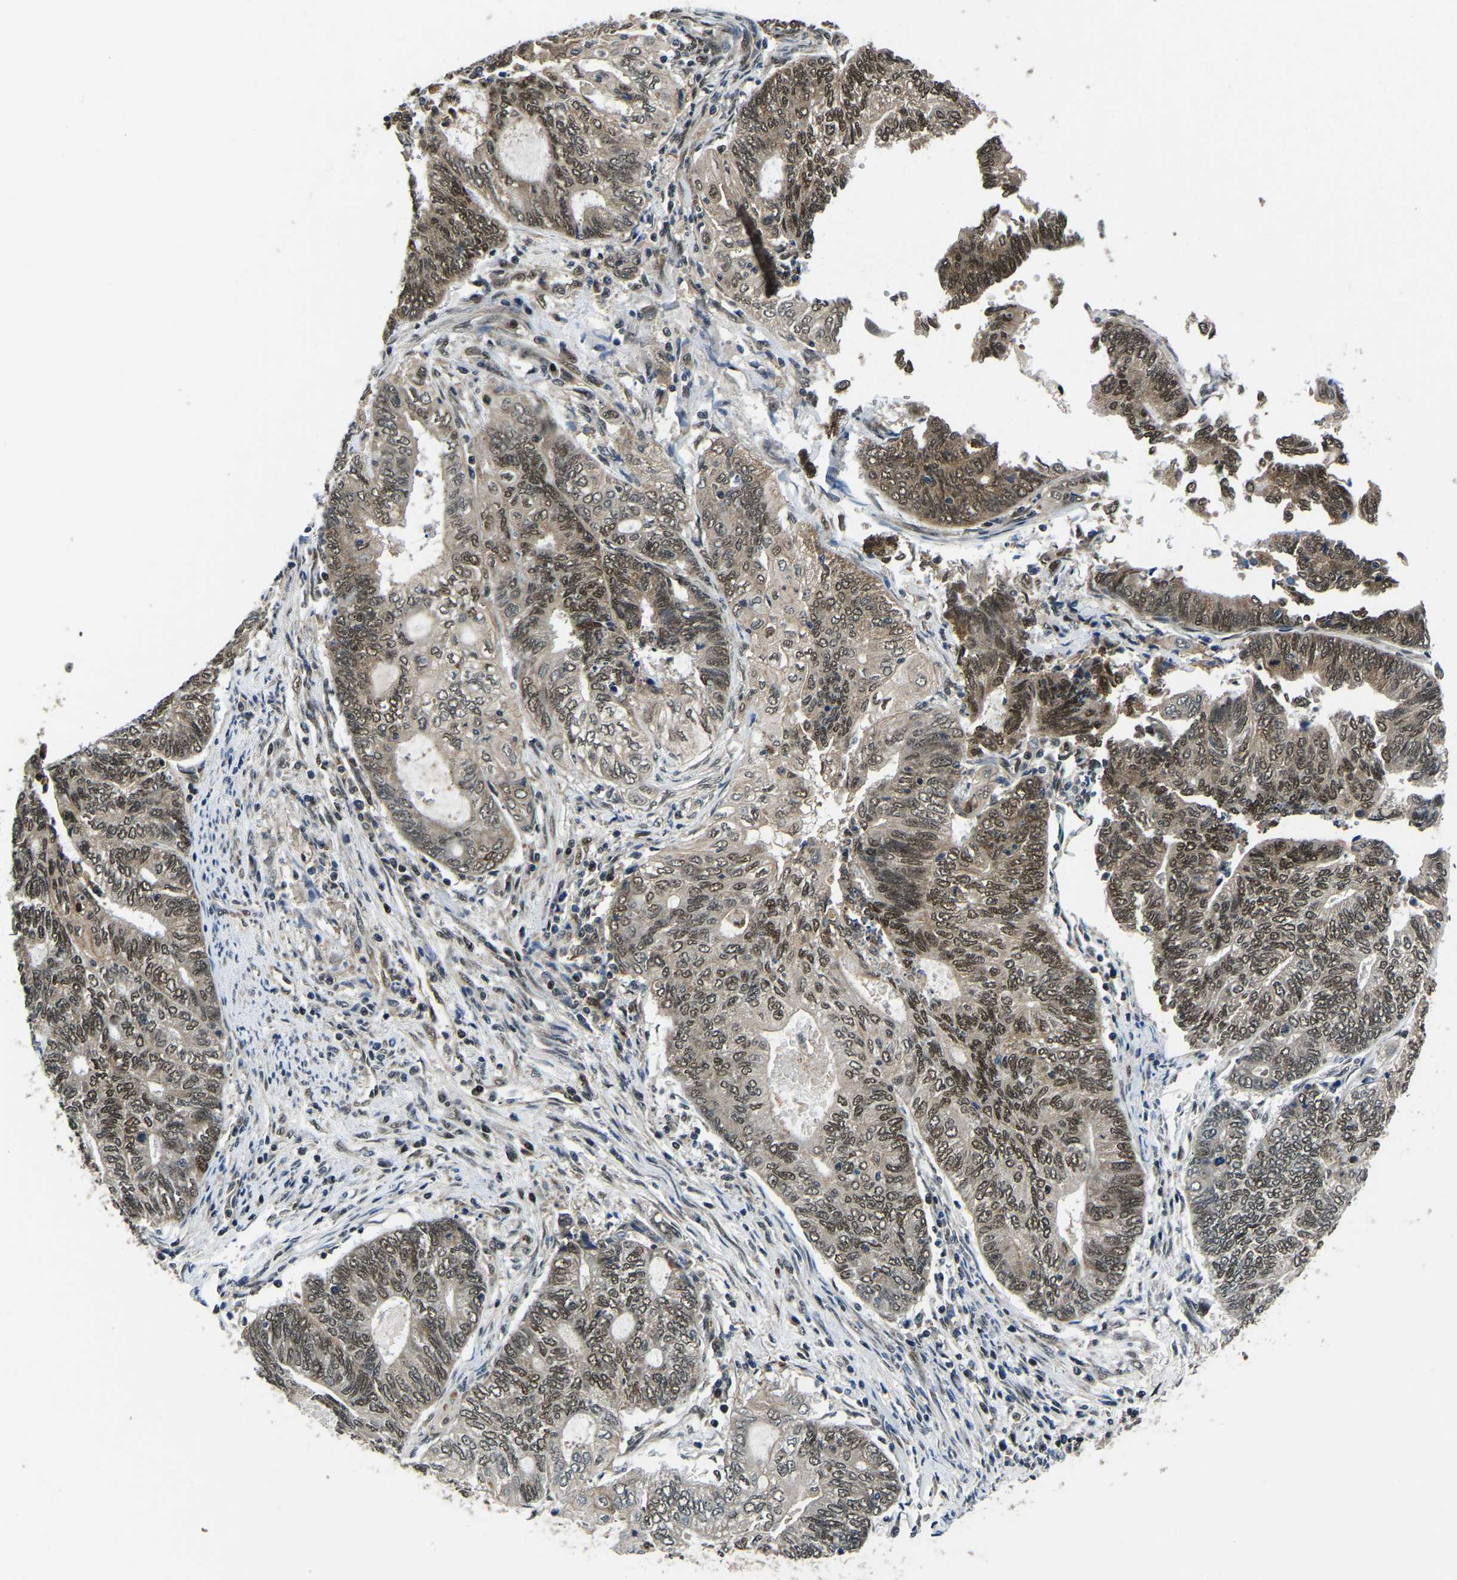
{"staining": {"intensity": "moderate", "quantity": ">75%", "location": "cytoplasmic/membranous,nuclear"}, "tissue": "endometrial cancer", "cell_type": "Tumor cells", "image_type": "cancer", "snomed": [{"axis": "morphology", "description": "Adenocarcinoma, NOS"}, {"axis": "topography", "description": "Uterus"}, {"axis": "topography", "description": "Endometrium"}], "caption": "Endometrial cancer (adenocarcinoma) was stained to show a protein in brown. There is medium levels of moderate cytoplasmic/membranous and nuclear positivity in approximately >75% of tumor cells. (DAB = brown stain, brightfield microscopy at high magnification).", "gene": "DFFA", "patient": {"sex": "female", "age": 70}}